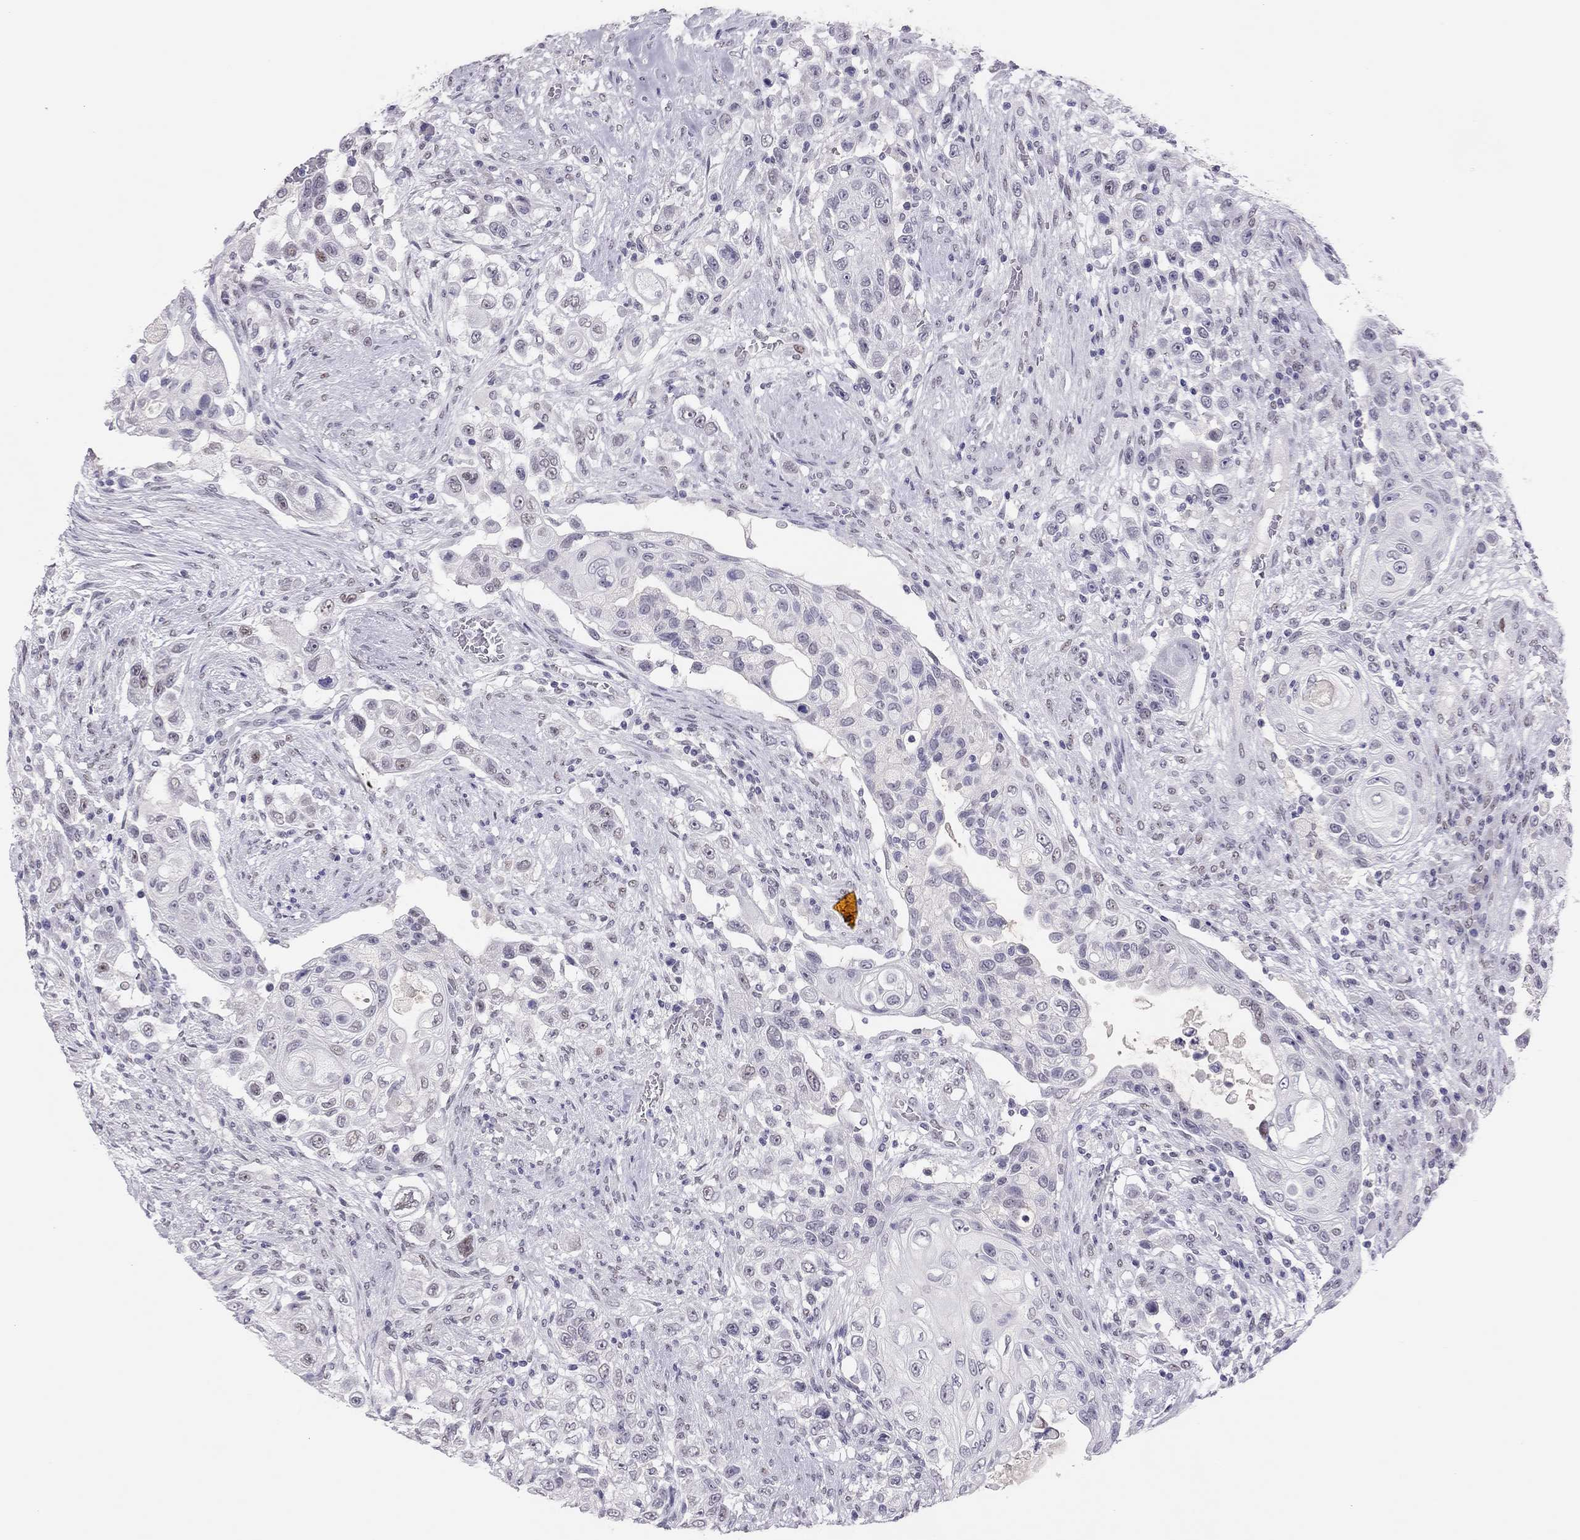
{"staining": {"intensity": "negative", "quantity": "none", "location": "none"}, "tissue": "urothelial cancer", "cell_type": "Tumor cells", "image_type": "cancer", "snomed": [{"axis": "morphology", "description": "Urothelial carcinoma, High grade"}, {"axis": "topography", "description": "Urinary bladder"}], "caption": "Immunohistochemical staining of human urothelial cancer displays no significant positivity in tumor cells.", "gene": "PHOX2A", "patient": {"sex": "female", "age": 56}}